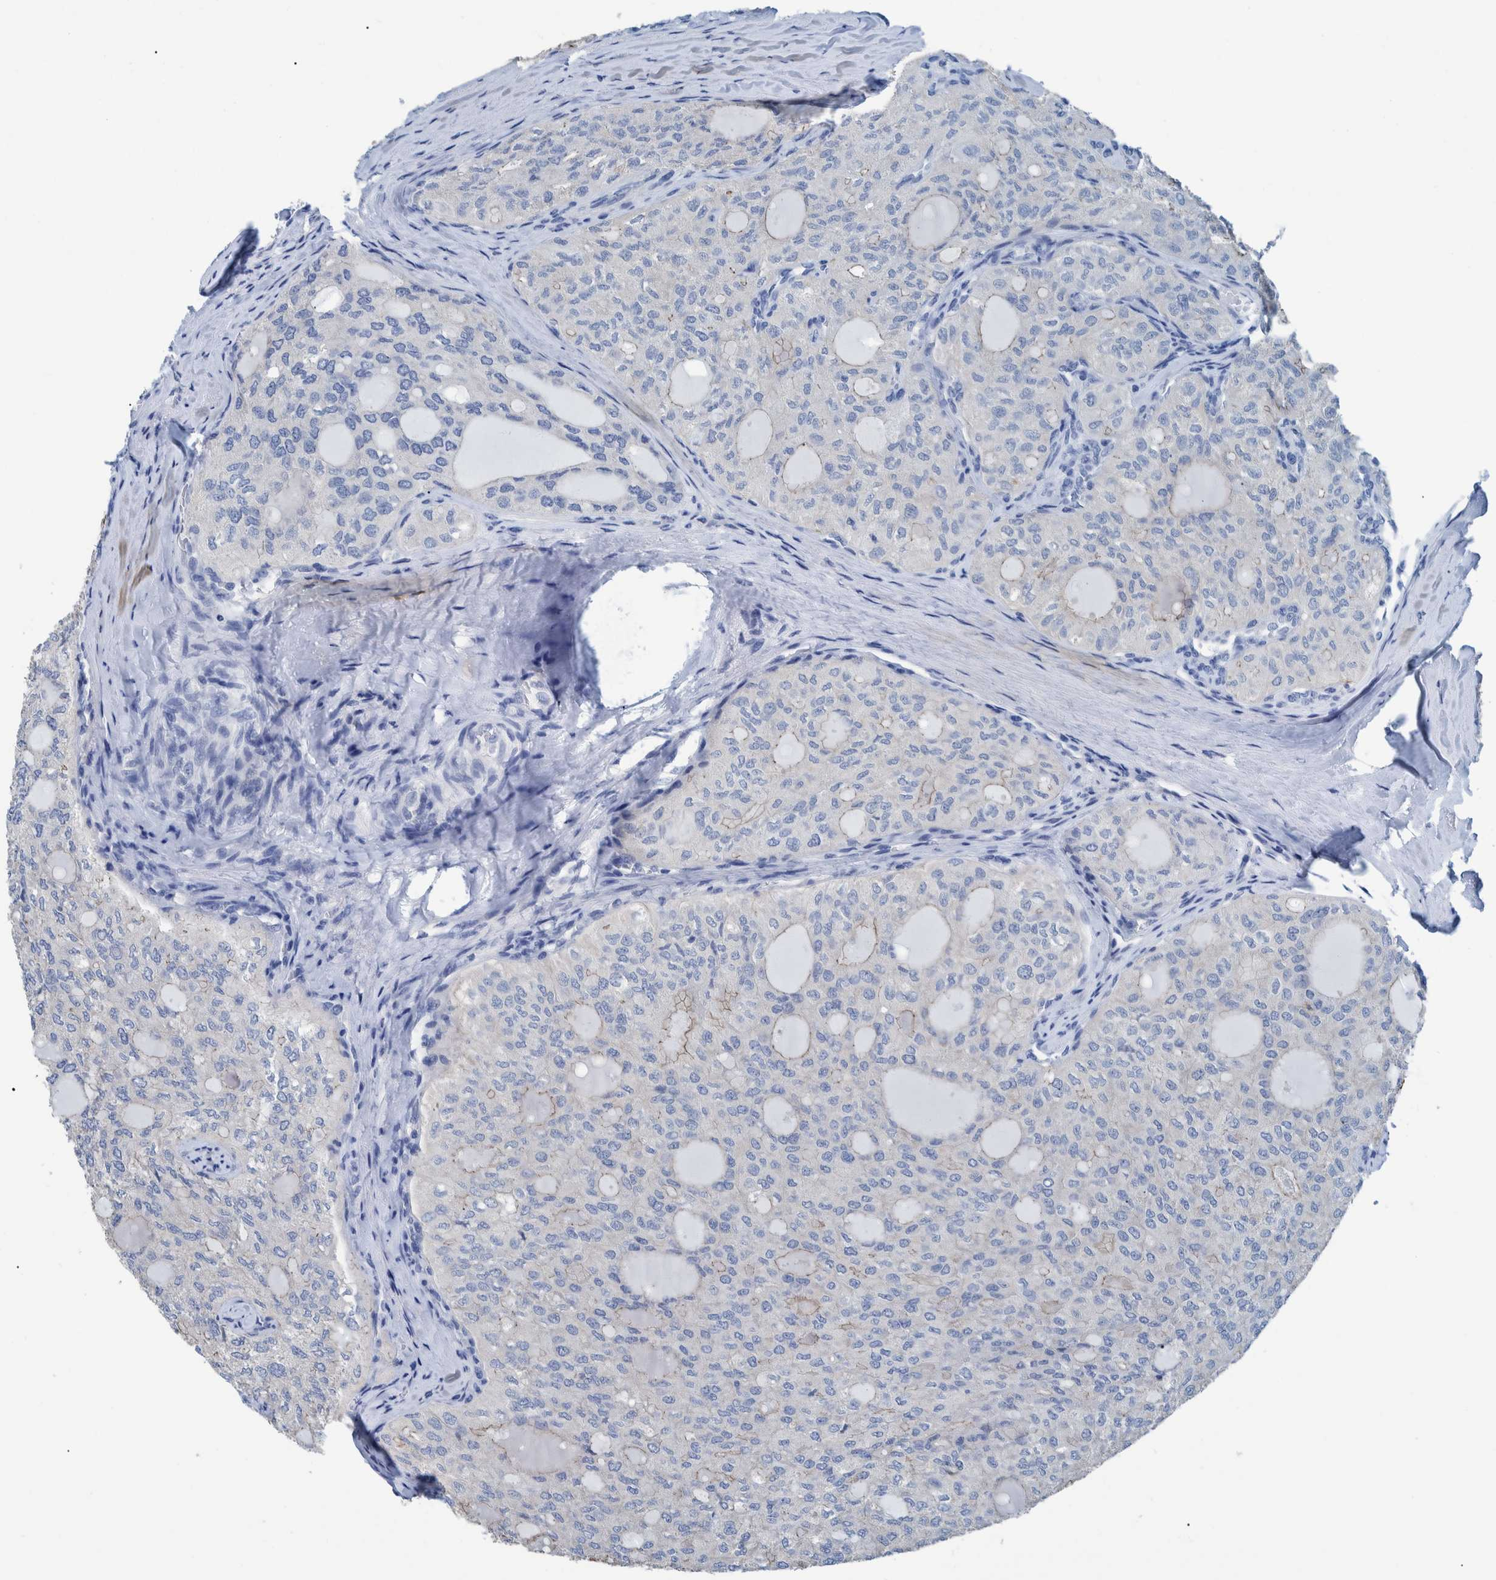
{"staining": {"intensity": "negative", "quantity": "none", "location": "none"}, "tissue": "thyroid cancer", "cell_type": "Tumor cells", "image_type": "cancer", "snomed": [{"axis": "morphology", "description": "Follicular adenoma carcinoma, NOS"}, {"axis": "topography", "description": "Thyroid gland"}], "caption": "Tumor cells are negative for protein expression in human thyroid follicular adenoma carcinoma.", "gene": "IDO1", "patient": {"sex": "male", "age": 75}}